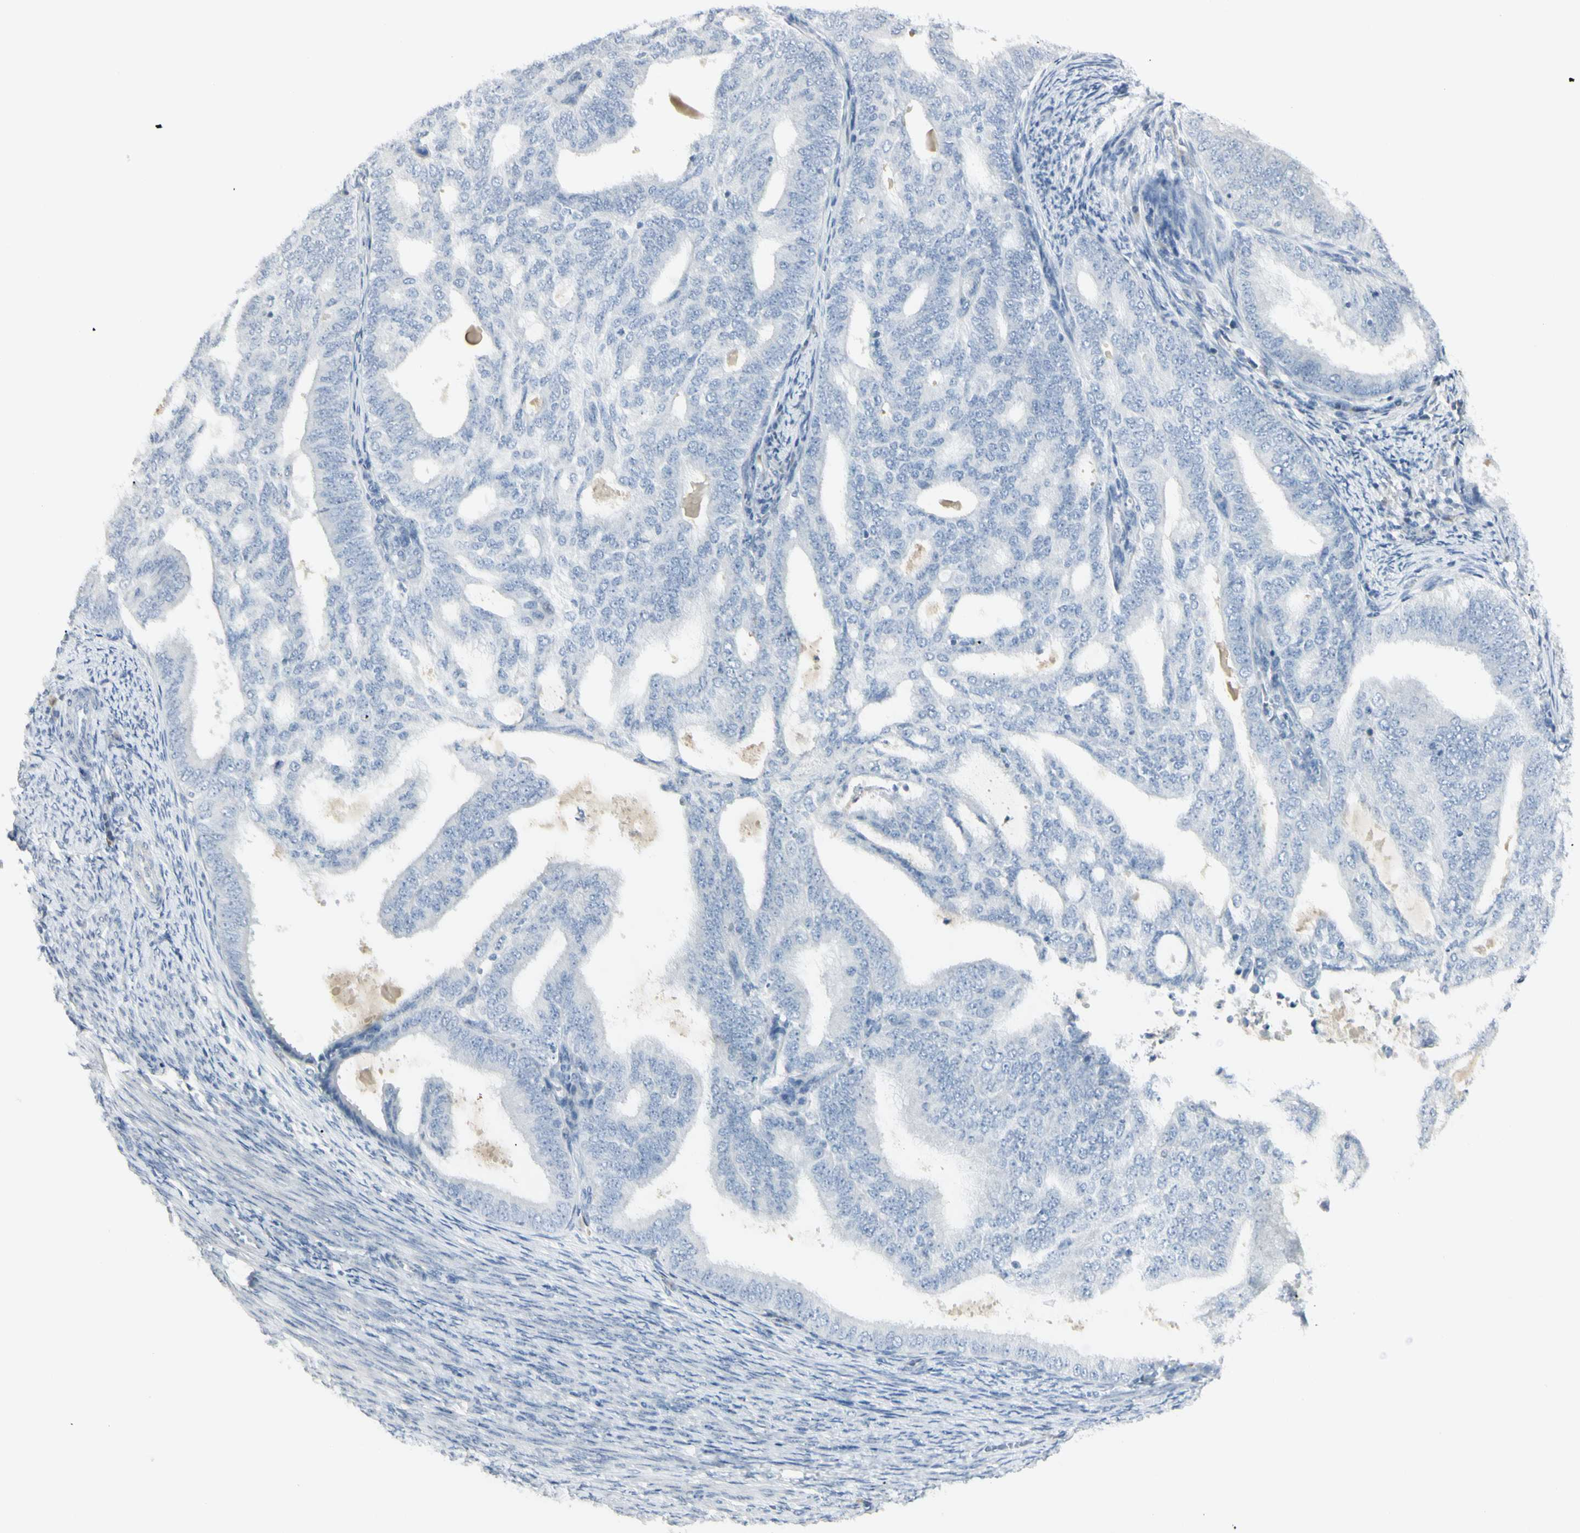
{"staining": {"intensity": "negative", "quantity": "none", "location": "none"}, "tissue": "endometrial cancer", "cell_type": "Tumor cells", "image_type": "cancer", "snomed": [{"axis": "morphology", "description": "Adenocarcinoma, NOS"}, {"axis": "topography", "description": "Endometrium"}], "caption": "Endometrial cancer was stained to show a protein in brown. There is no significant staining in tumor cells. The staining was performed using DAB (3,3'-diaminobenzidine) to visualize the protein expression in brown, while the nuclei were stained in blue with hematoxylin (Magnification: 20x).", "gene": "PIP", "patient": {"sex": "female", "age": 58}}